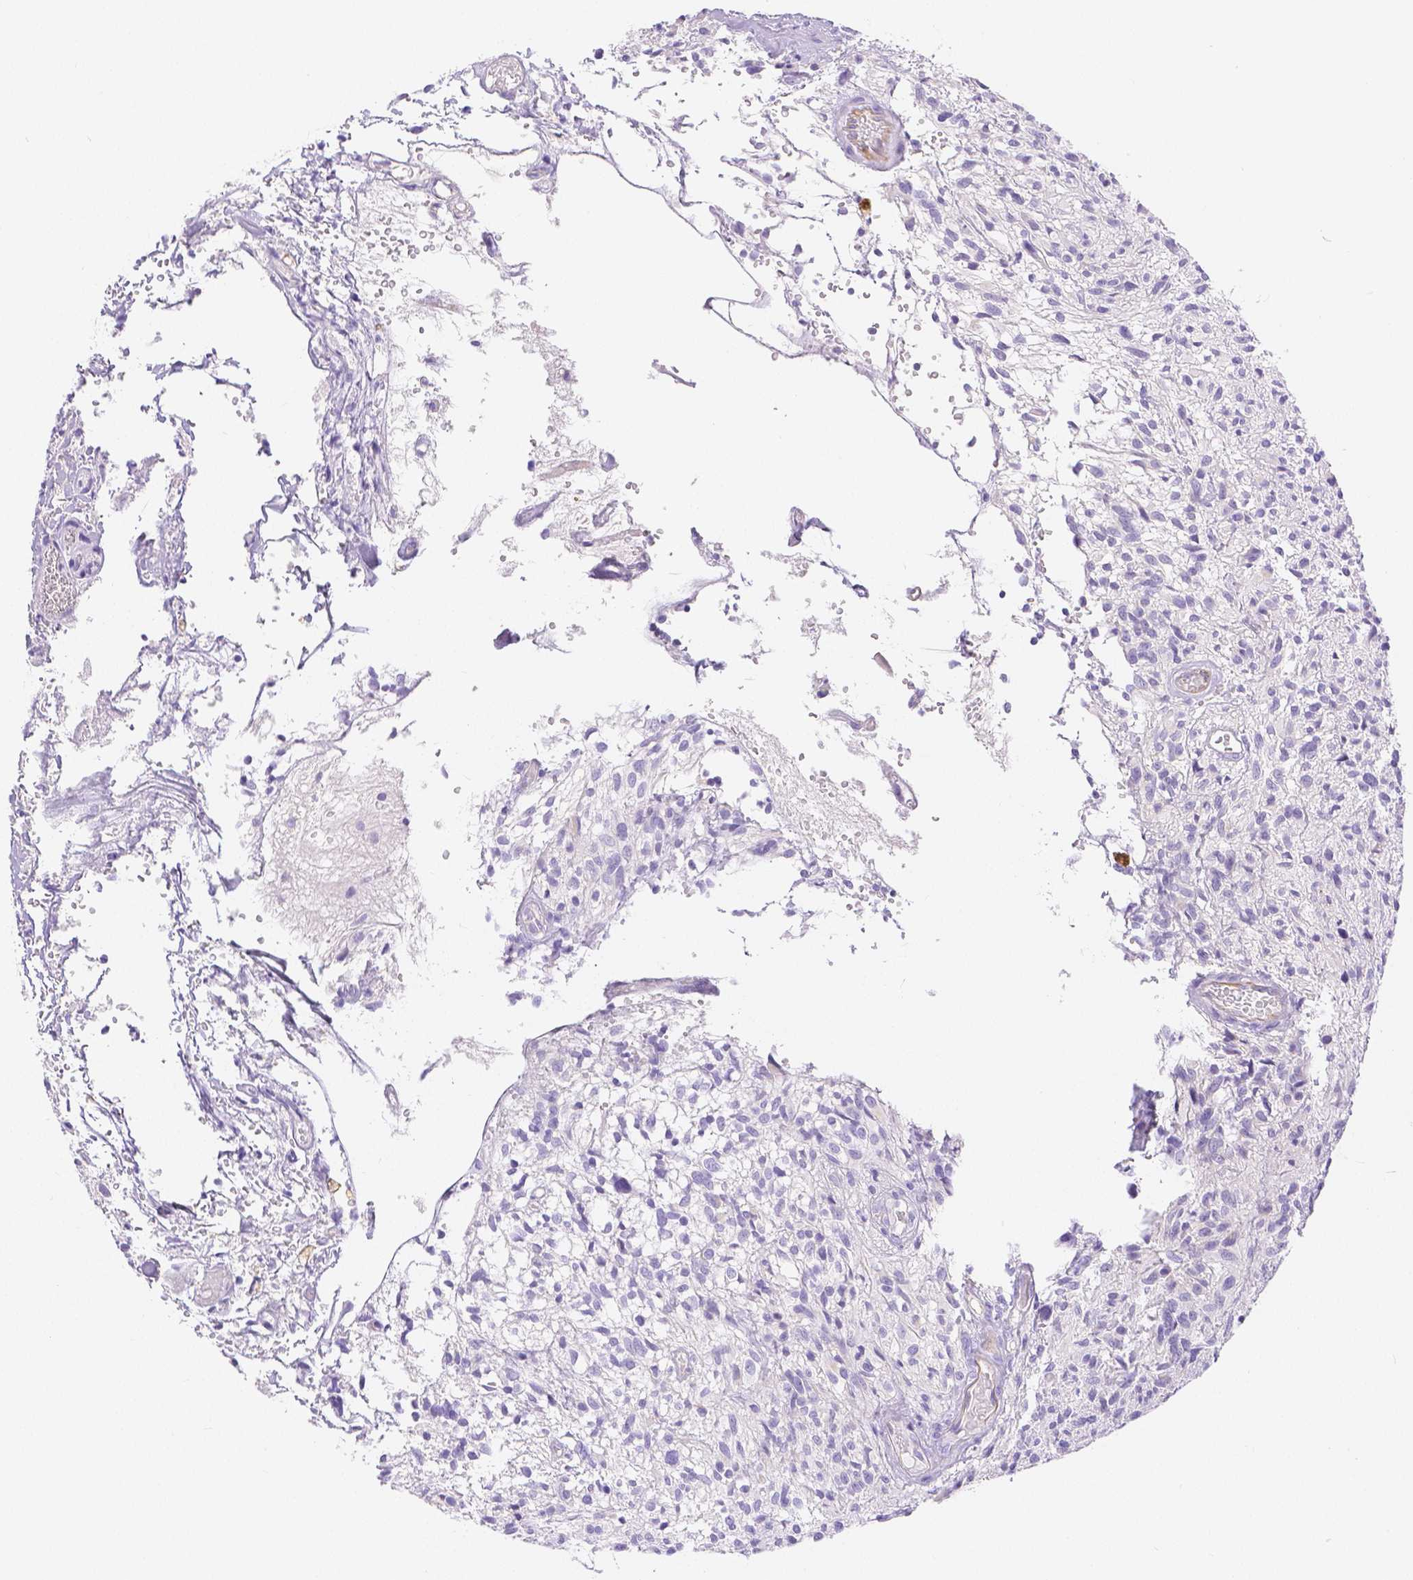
{"staining": {"intensity": "negative", "quantity": "none", "location": "none"}, "tissue": "glioma", "cell_type": "Tumor cells", "image_type": "cancer", "snomed": [{"axis": "morphology", "description": "Glioma, malignant, High grade"}, {"axis": "topography", "description": "Brain"}], "caption": "Immunohistochemical staining of human glioma demonstrates no significant positivity in tumor cells.", "gene": "SLC27A5", "patient": {"sex": "male", "age": 75}}